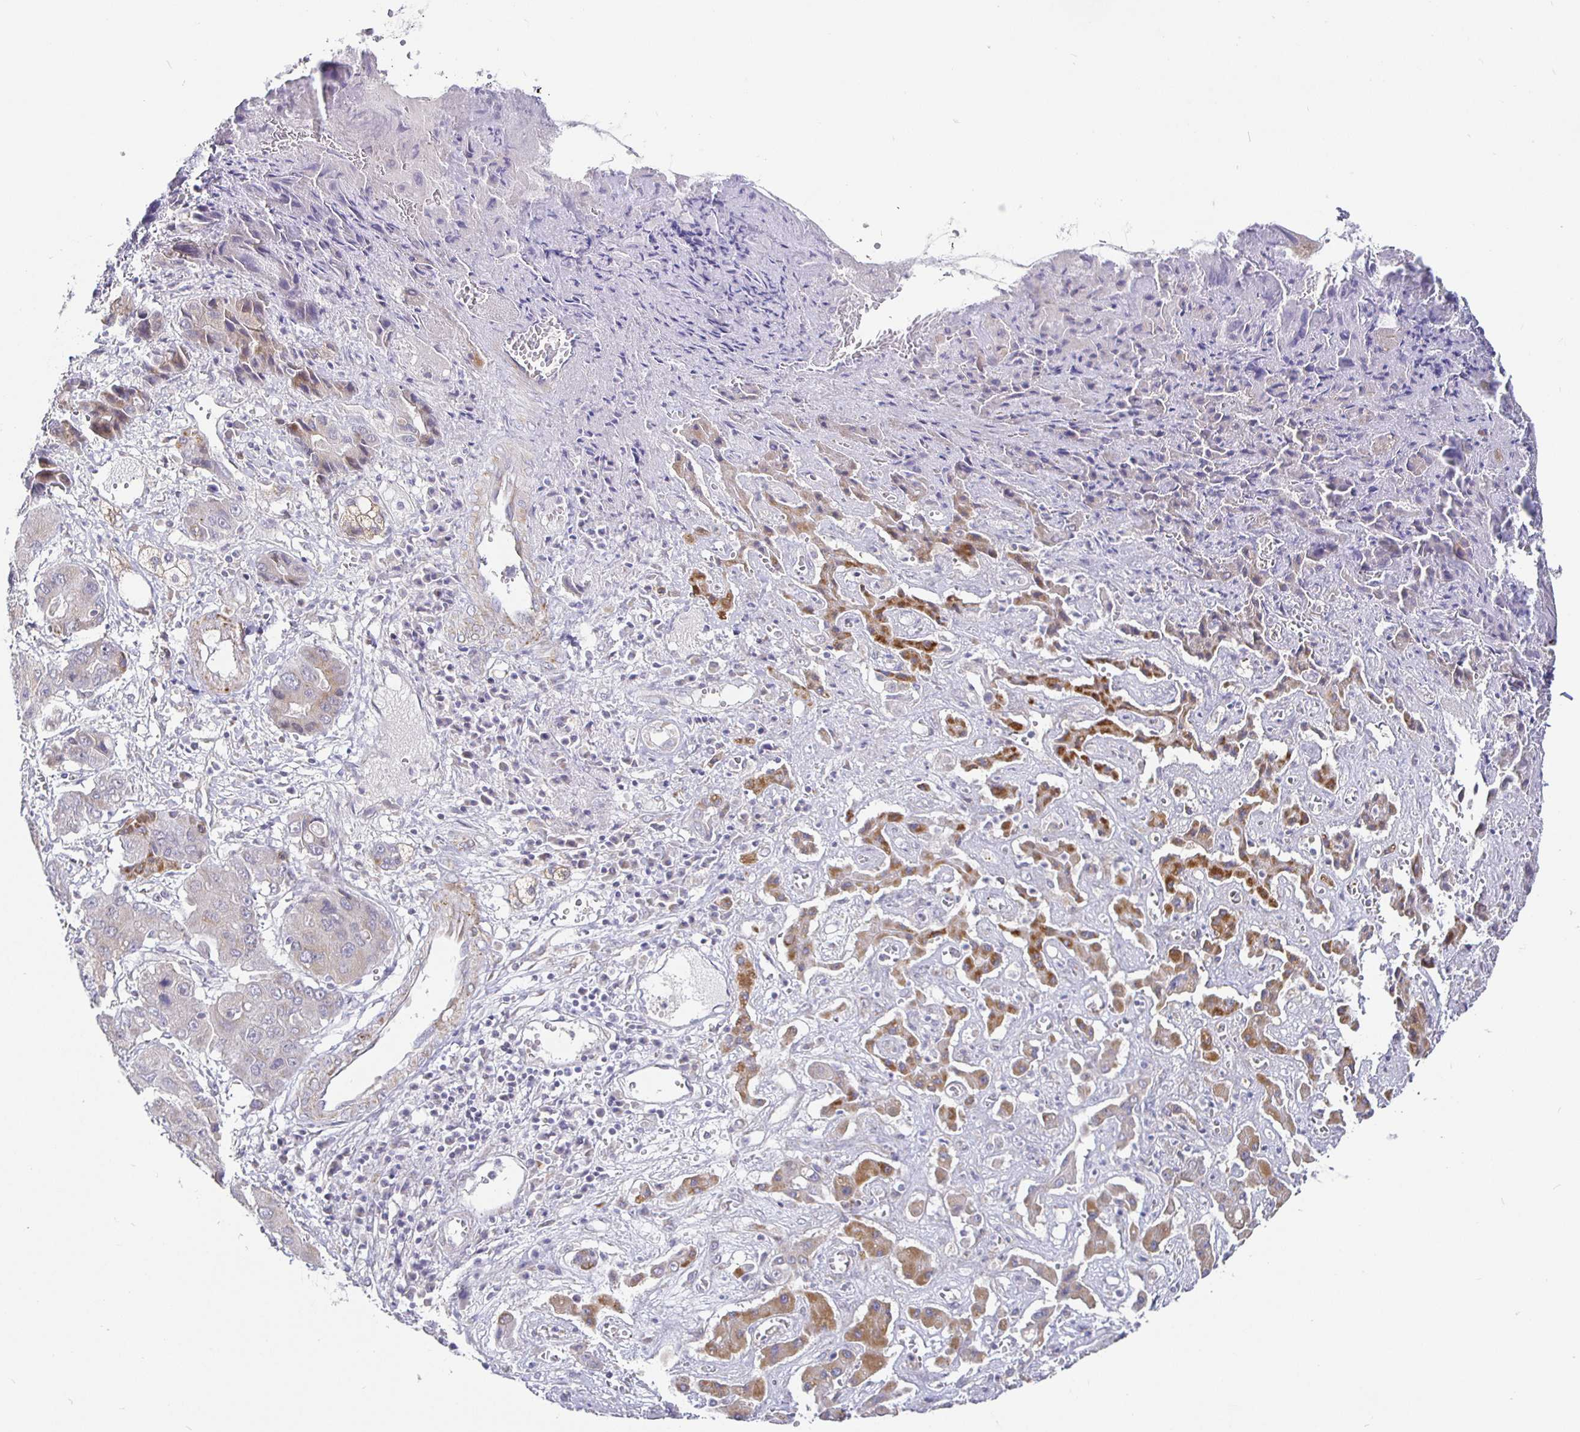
{"staining": {"intensity": "negative", "quantity": "none", "location": "none"}, "tissue": "liver cancer", "cell_type": "Tumor cells", "image_type": "cancer", "snomed": [{"axis": "morphology", "description": "Cholangiocarcinoma"}, {"axis": "topography", "description": "Liver"}], "caption": "A micrograph of human liver cancer is negative for staining in tumor cells.", "gene": "CIT", "patient": {"sex": "male", "age": 67}}